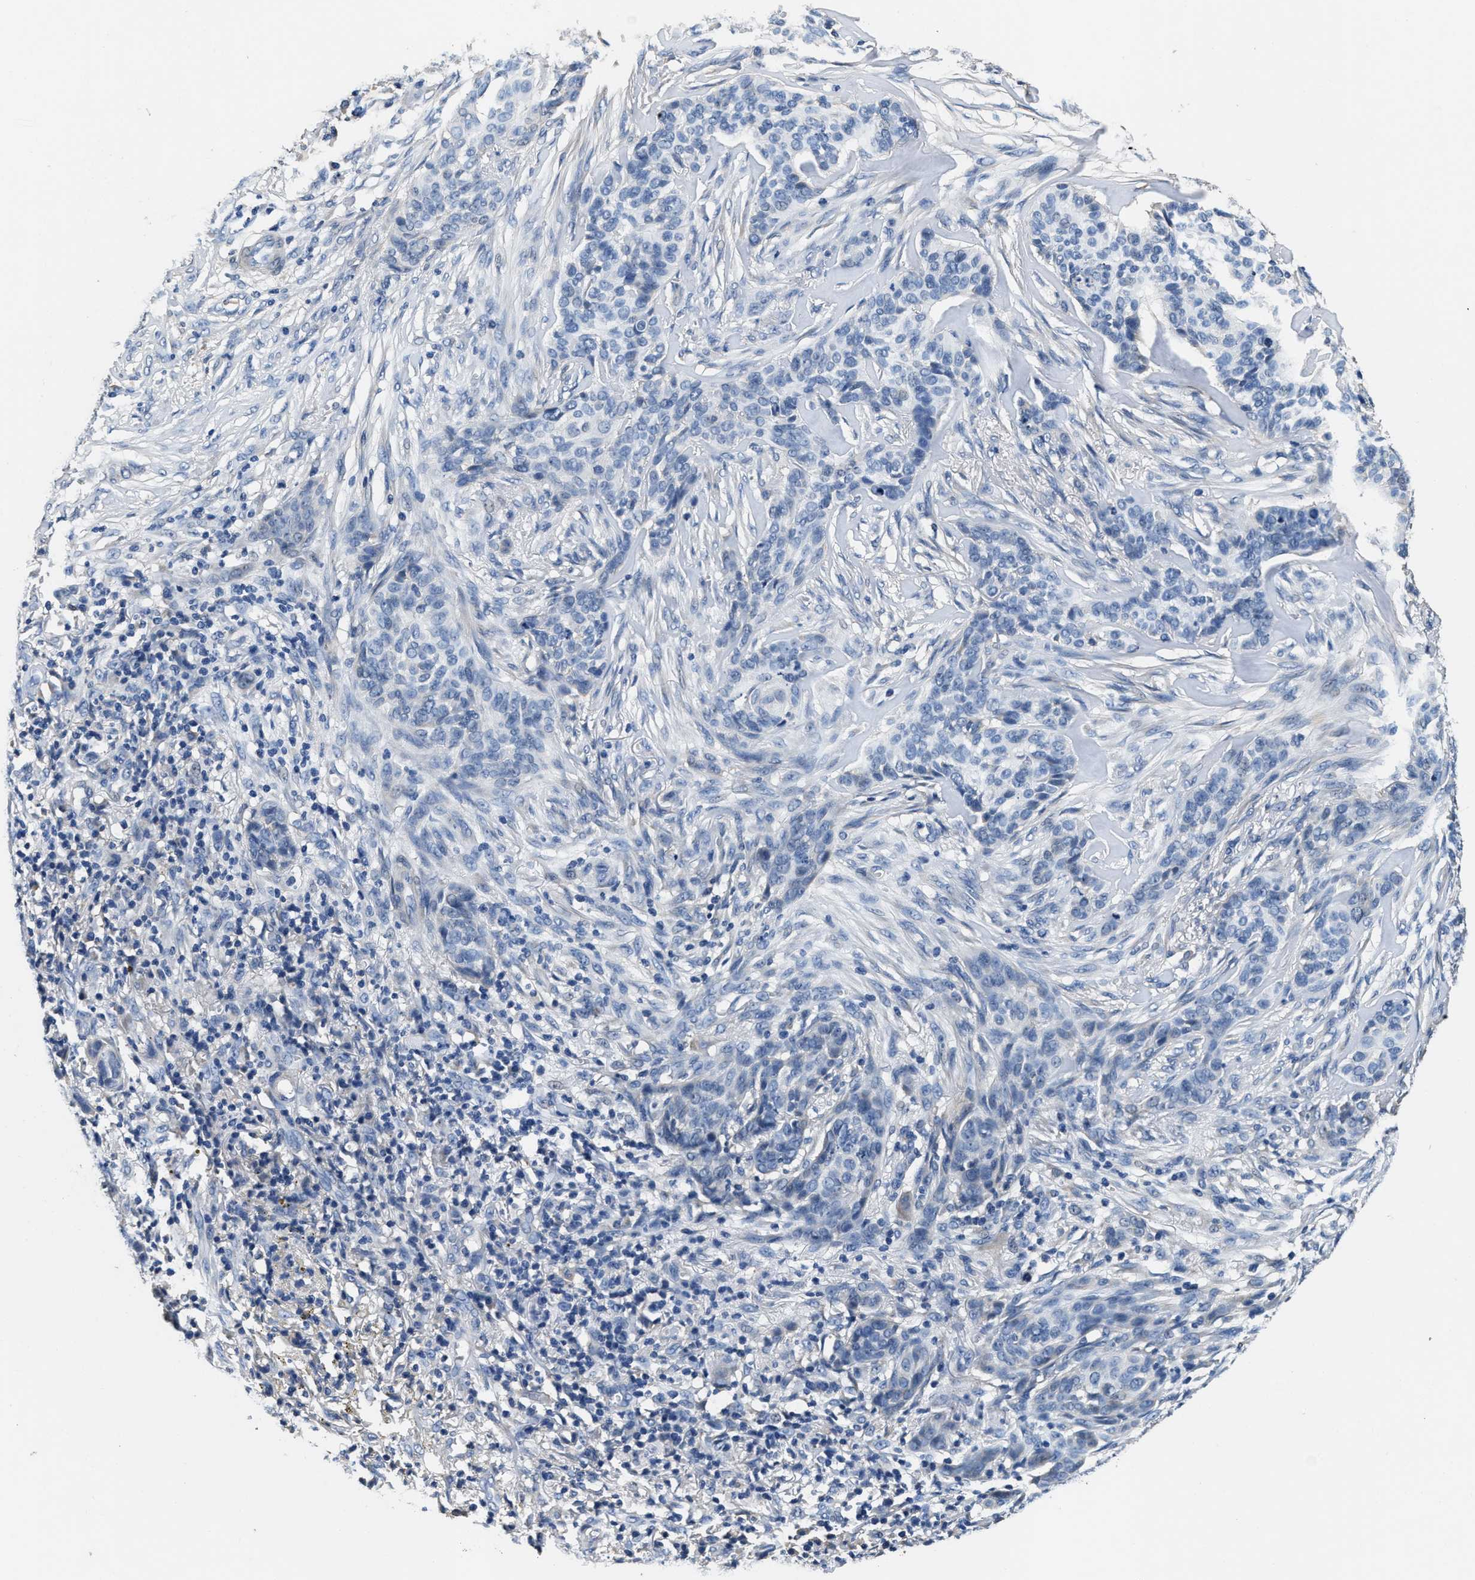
{"staining": {"intensity": "negative", "quantity": "none", "location": "none"}, "tissue": "skin cancer", "cell_type": "Tumor cells", "image_type": "cancer", "snomed": [{"axis": "morphology", "description": "Basal cell carcinoma"}, {"axis": "topography", "description": "Skin"}], "caption": "Human skin basal cell carcinoma stained for a protein using IHC displays no expression in tumor cells.", "gene": "ANKIB1", "patient": {"sex": "male", "age": 85}}